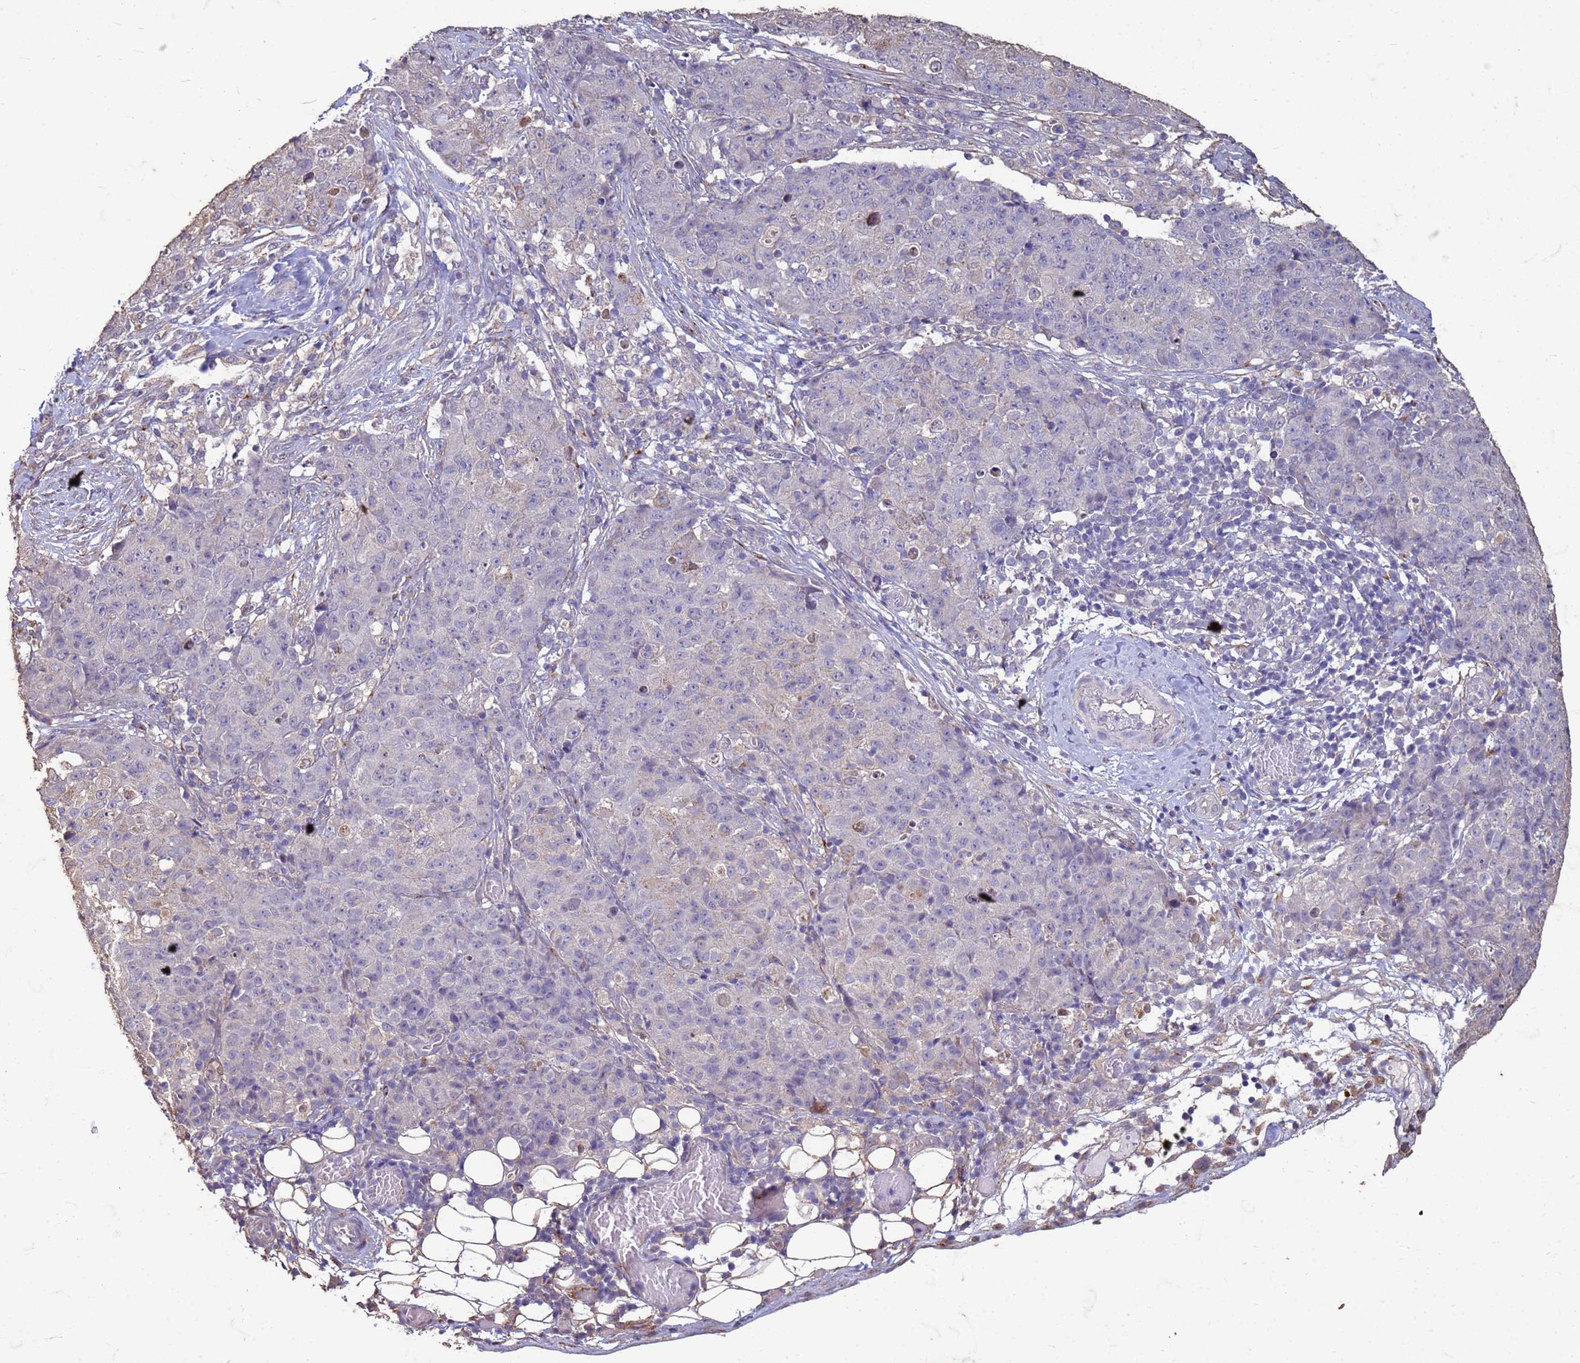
{"staining": {"intensity": "negative", "quantity": "none", "location": "none"}, "tissue": "ovarian cancer", "cell_type": "Tumor cells", "image_type": "cancer", "snomed": [{"axis": "morphology", "description": "Carcinoma, endometroid"}, {"axis": "topography", "description": "Ovary"}], "caption": "The IHC photomicrograph has no significant expression in tumor cells of ovarian cancer (endometroid carcinoma) tissue.", "gene": "SLC25A15", "patient": {"sex": "female", "age": 42}}